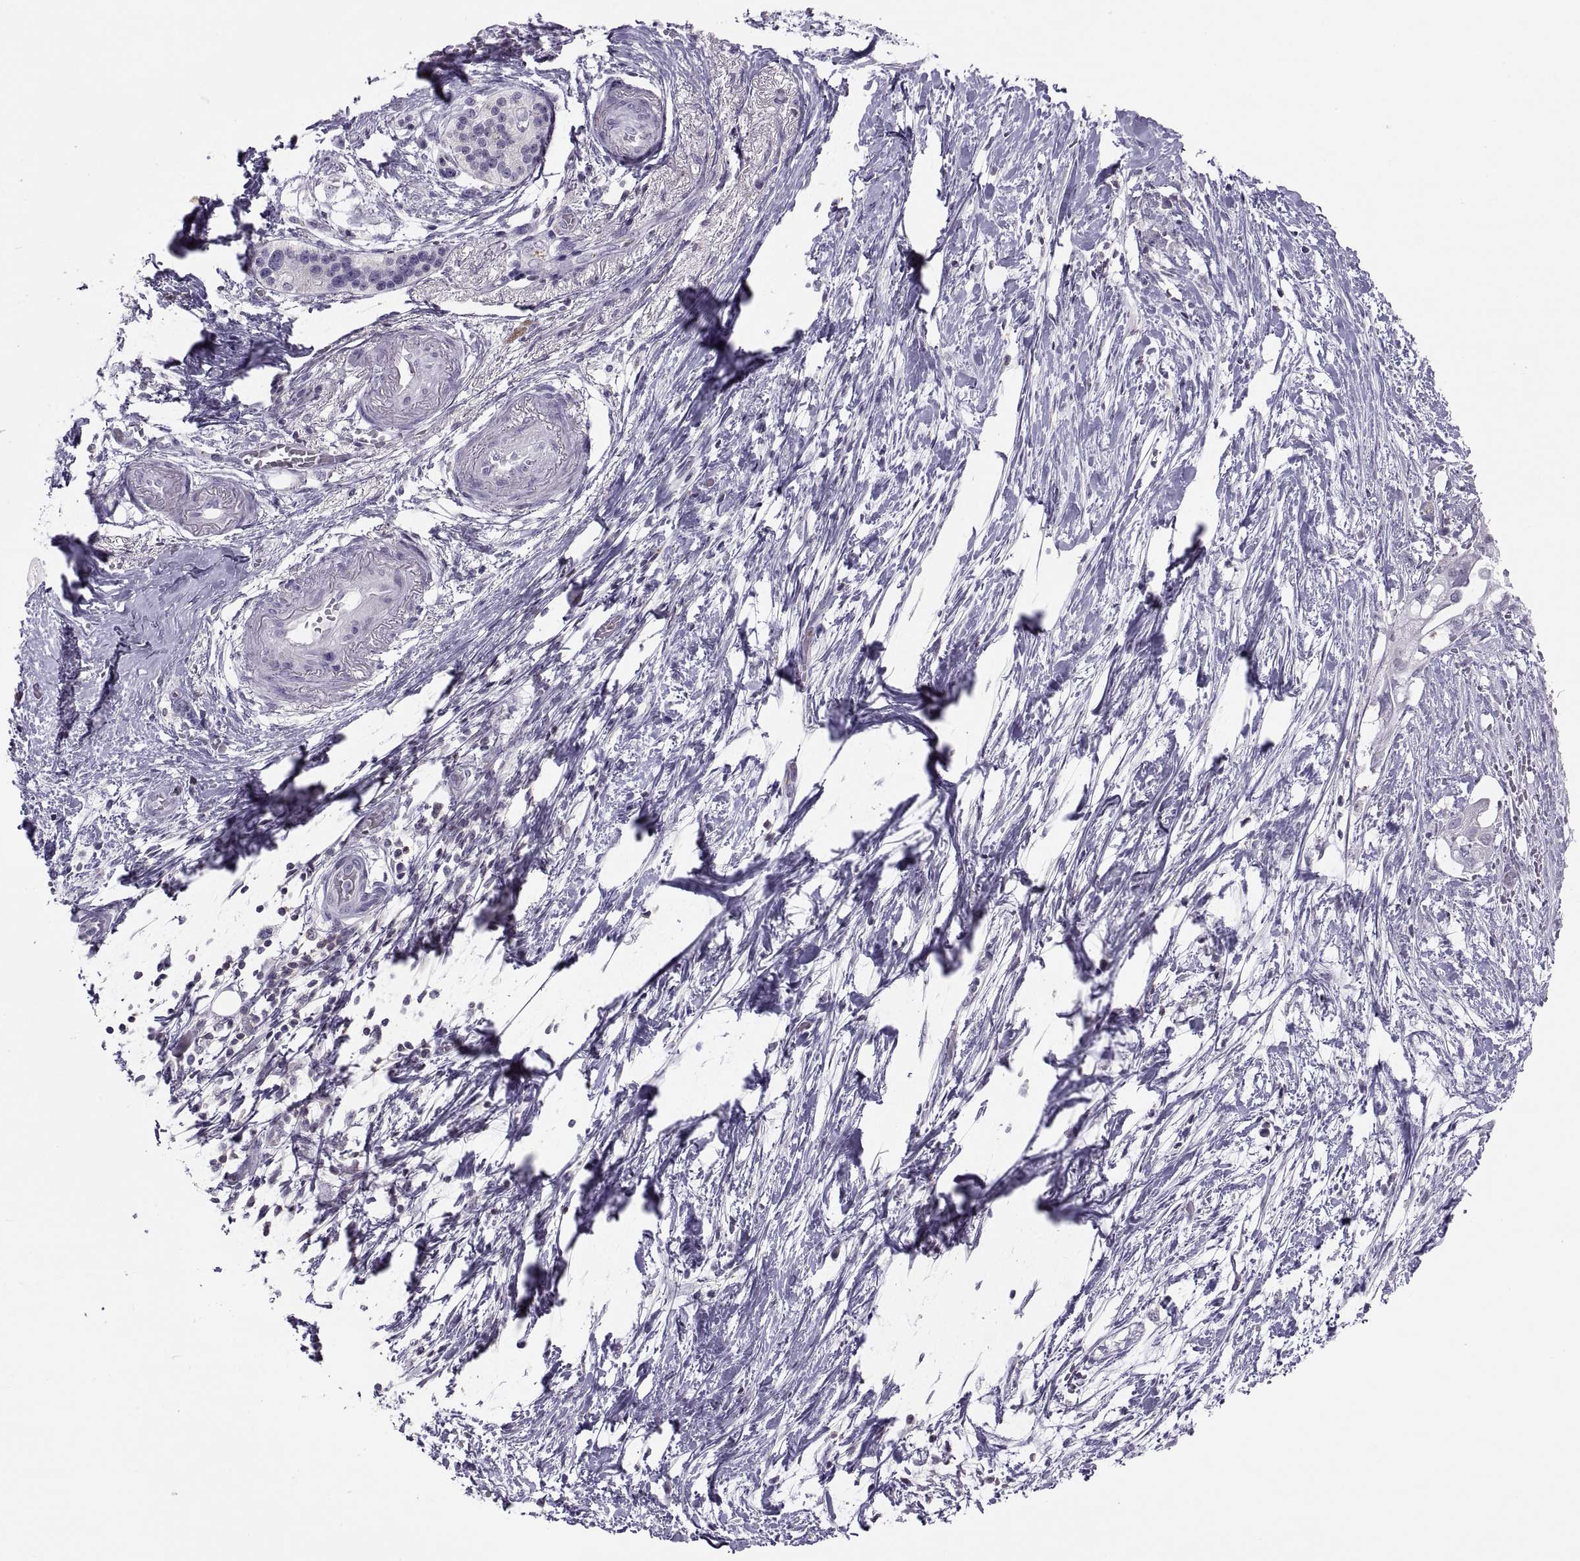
{"staining": {"intensity": "negative", "quantity": "none", "location": "none"}, "tissue": "pancreatic cancer", "cell_type": "Tumor cells", "image_type": "cancer", "snomed": [{"axis": "morphology", "description": "Adenocarcinoma, NOS"}, {"axis": "topography", "description": "Pancreas"}], "caption": "High power microscopy image of an IHC histopathology image of pancreatic cancer (adenocarcinoma), revealing no significant staining in tumor cells.", "gene": "TTC21A", "patient": {"sex": "female", "age": 72}}